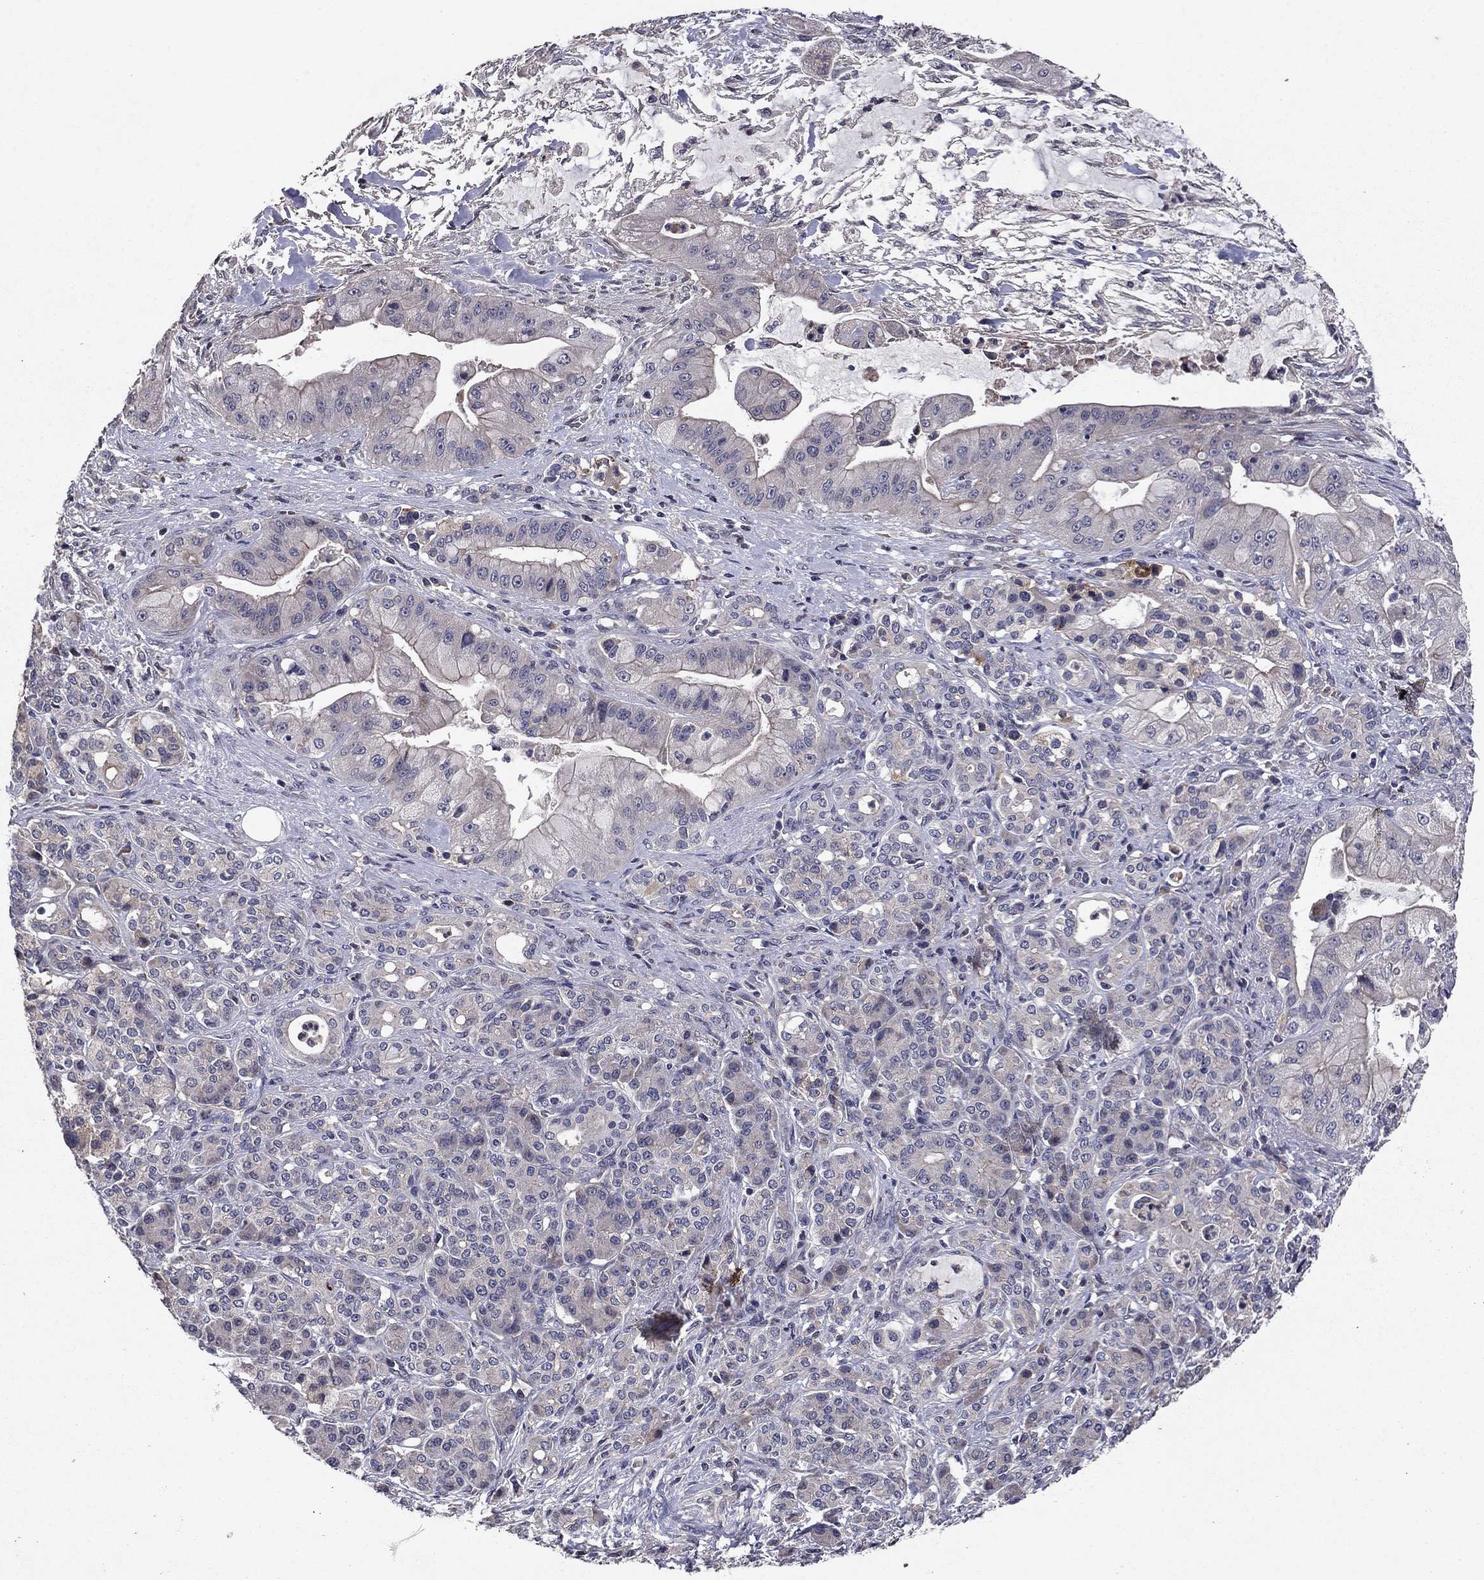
{"staining": {"intensity": "negative", "quantity": "none", "location": "none"}, "tissue": "pancreatic cancer", "cell_type": "Tumor cells", "image_type": "cancer", "snomed": [{"axis": "morphology", "description": "Normal tissue, NOS"}, {"axis": "morphology", "description": "Inflammation, NOS"}, {"axis": "morphology", "description": "Adenocarcinoma, NOS"}, {"axis": "topography", "description": "Pancreas"}], "caption": "Tumor cells are negative for brown protein staining in pancreatic cancer (adenocarcinoma).", "gene": "PROS1", "patient": {"sex": "male", "age": 57}}